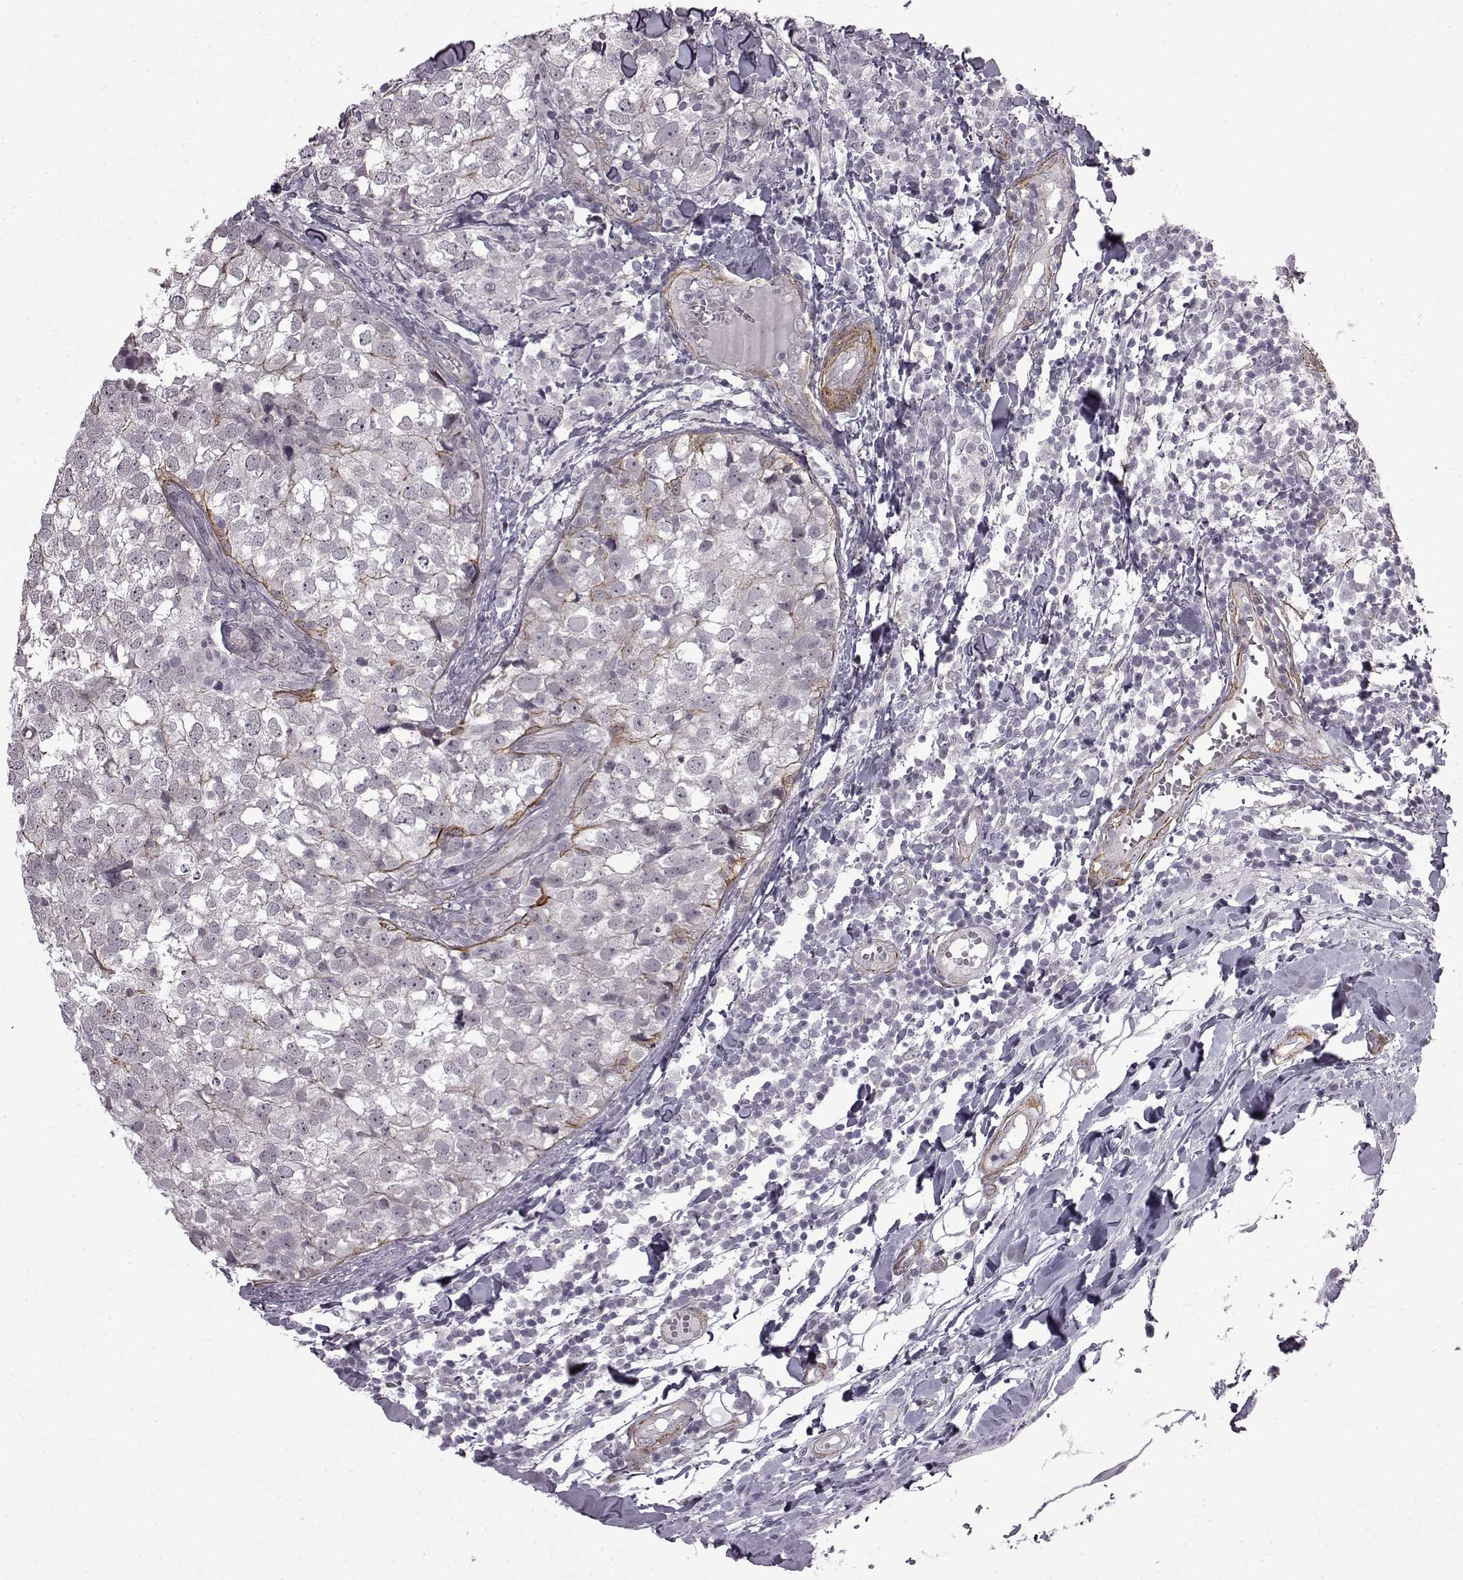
{"staining": {"intensity": "negative", "quantity": "none", "location": "none"}, "tissue": "breast cancer", "cell_type": "Tumor cells", "image_type": "cancer", "snomed": [{"axis": "morphology", "description": "Duct carcinoma"}, {"axis": "topography", "description": "Breast"}], "caption": "The micrograph exhibits no staining of tumor cells in breast cancer (intraductal carcinoma).", "gene": "SYNPO2", "patient": {"sex": "female", "age": 30}}